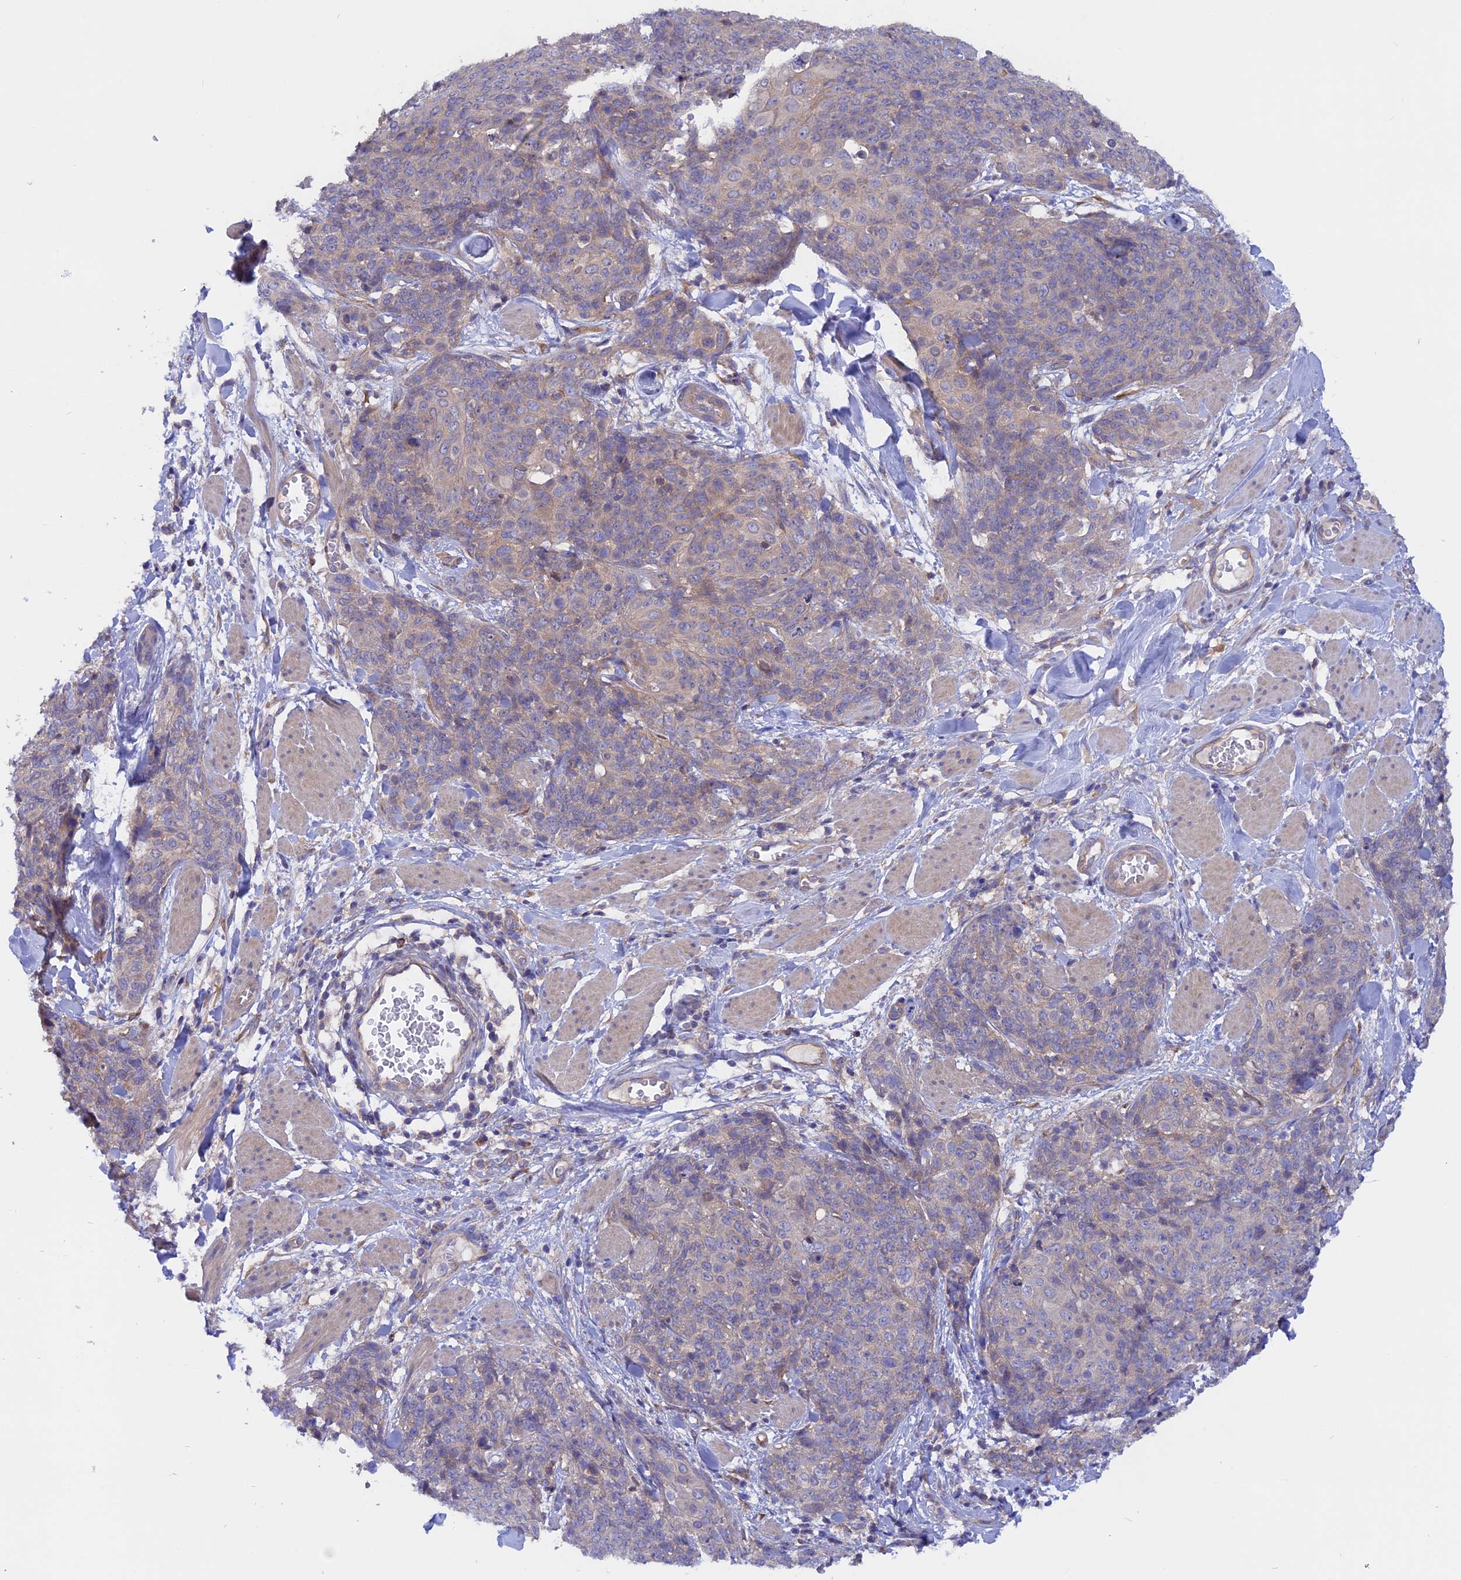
{"staining": {"intensity": "weak", "quantity": "25%-75%", "location": "cytoplasmic/membranous"}, "tissue": "skin cancer", "cell_type": "Tumor cells", "image_type": "cancer", "snomed": [{"axis": "morphology", "description": "Squamous cell carcinoma, NOS"}, {"axis": "topography", "description": "Skin"}, {"axis": "topography", "description": "Vulva"}], "caption": "Immunohistochemistry (IHC) of skin cancer (squamous cell carcinoma) displays low levels of weak cytoplasmic/membranous positivity in about 25%-75% of tumor cells.", "gene": "HYCC1", "patient": {"sex": "female", "age": 85}}